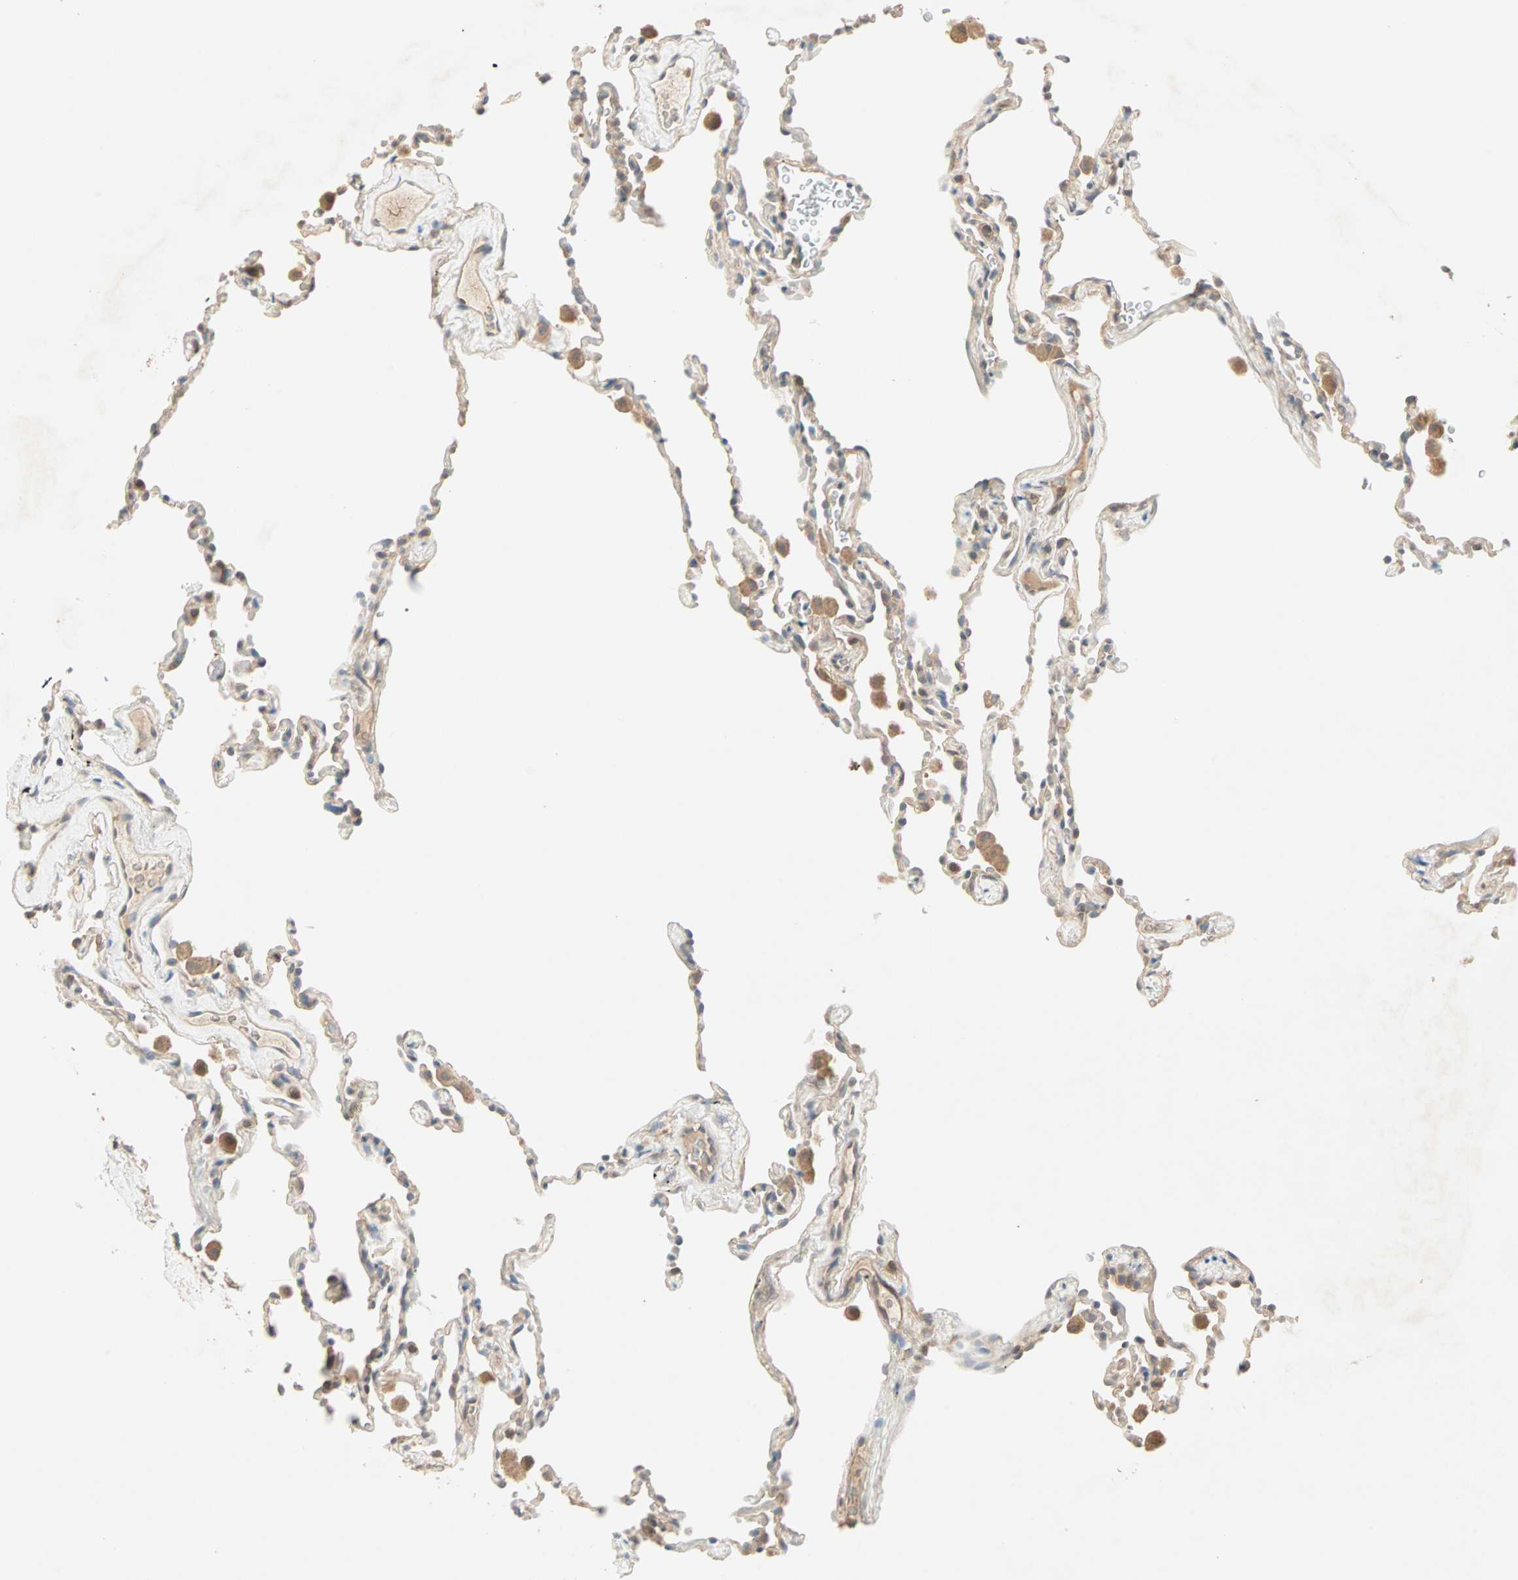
{"staining": {"intensity": "weak", "quantity": "25%-75%", "location": "cytoplasmic/membranous"}, "tissue": "lung", "cell_type": "Alveolar cells", "image_type": "normal", "snomed": [{"axis": "morphology", "description": "Normal tissue, NOS"}, {"axis": "morphology", "description": "Soft tissue tumor metastatic"}, {"axis": "topography", "description": "Lung"}], "caption": "A high-resolution micrograph shows immunohistochemistry (IHC) staining of normal lung, which shows weak cytoplasmic/membranous staining in approximately 25%-75% of alveolar cells.", "gene": "TTF2", "patient": {"sex": "male", "age": 59}}